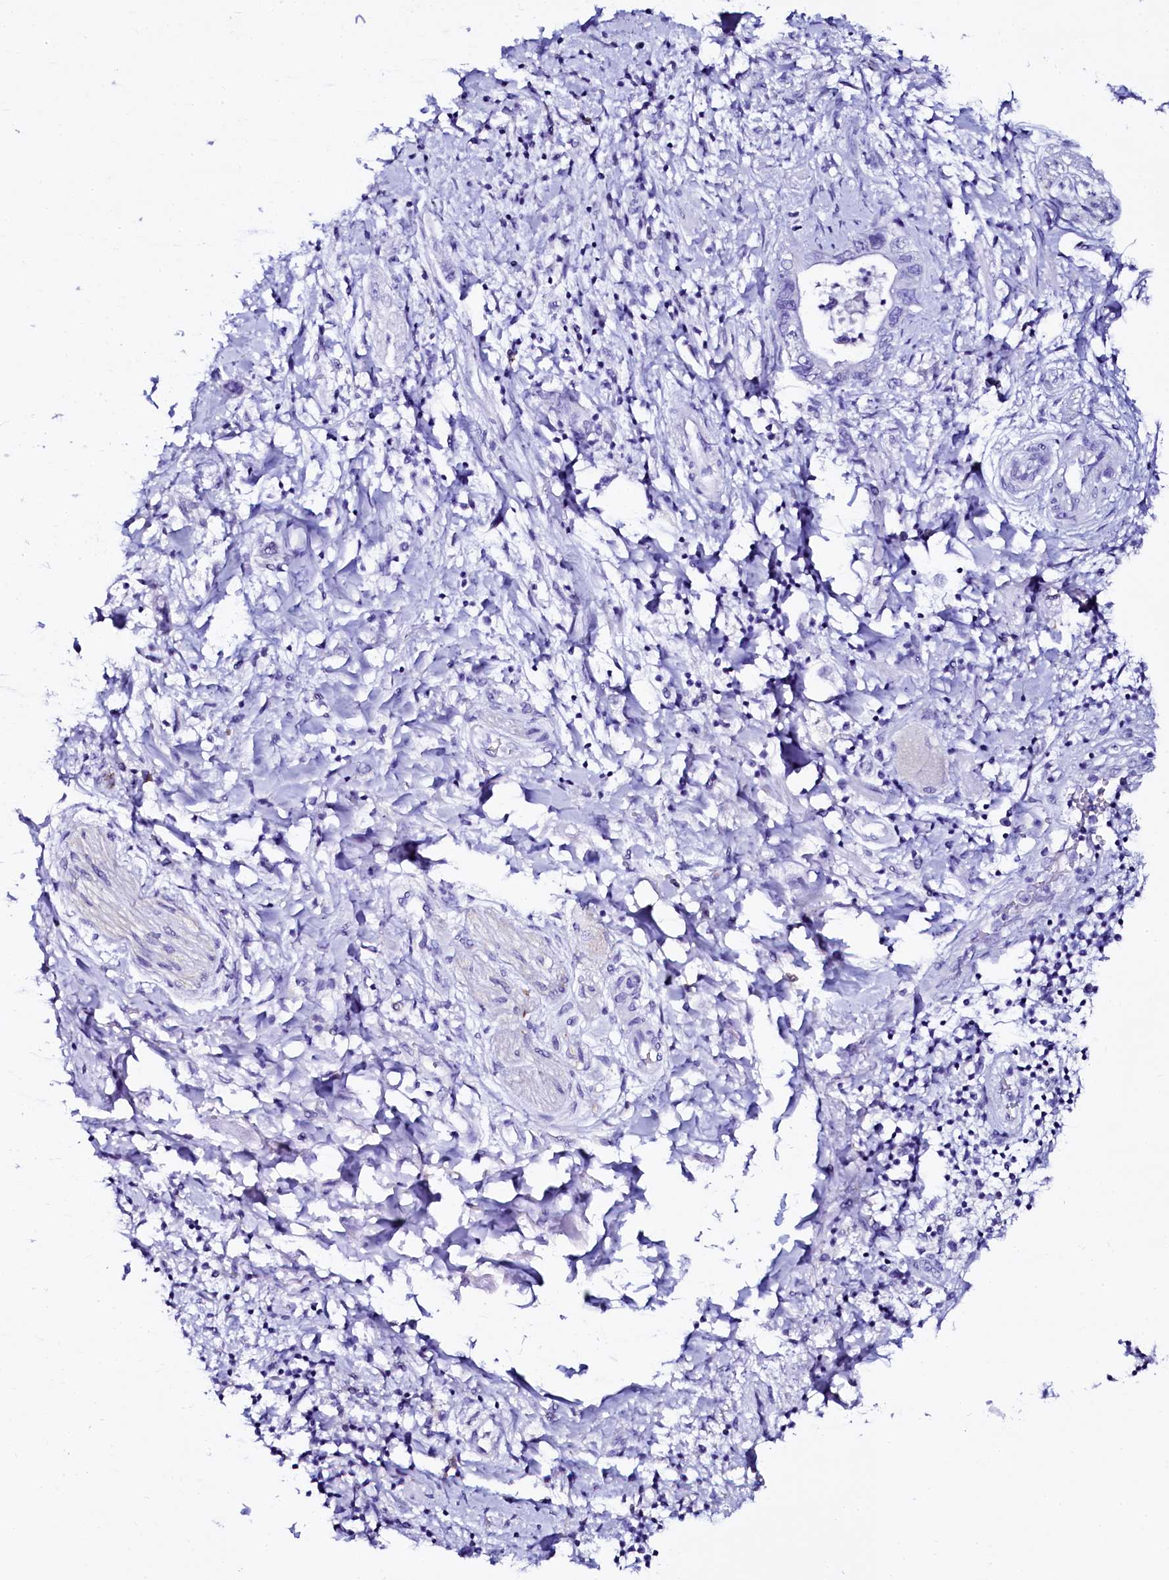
{"staining": {"intensity": "negative", "quantity": "none", "location": "none"}, "tissue": "pancreatic cancer", "cell_type": "Tumor cells", "image_type": "cancer", "snomed": [{"axis": "morphology", "description": "Adenocarcinoma, NOS"}, {"axis": "topography", "description": "Pancreas"}], "caption": "Immunohistochemistry (IHC) of human pancreatic cancer shows no staining in tumor cells.", "gene": "SORD", "patient": {"sex": "female", "age": 73}}